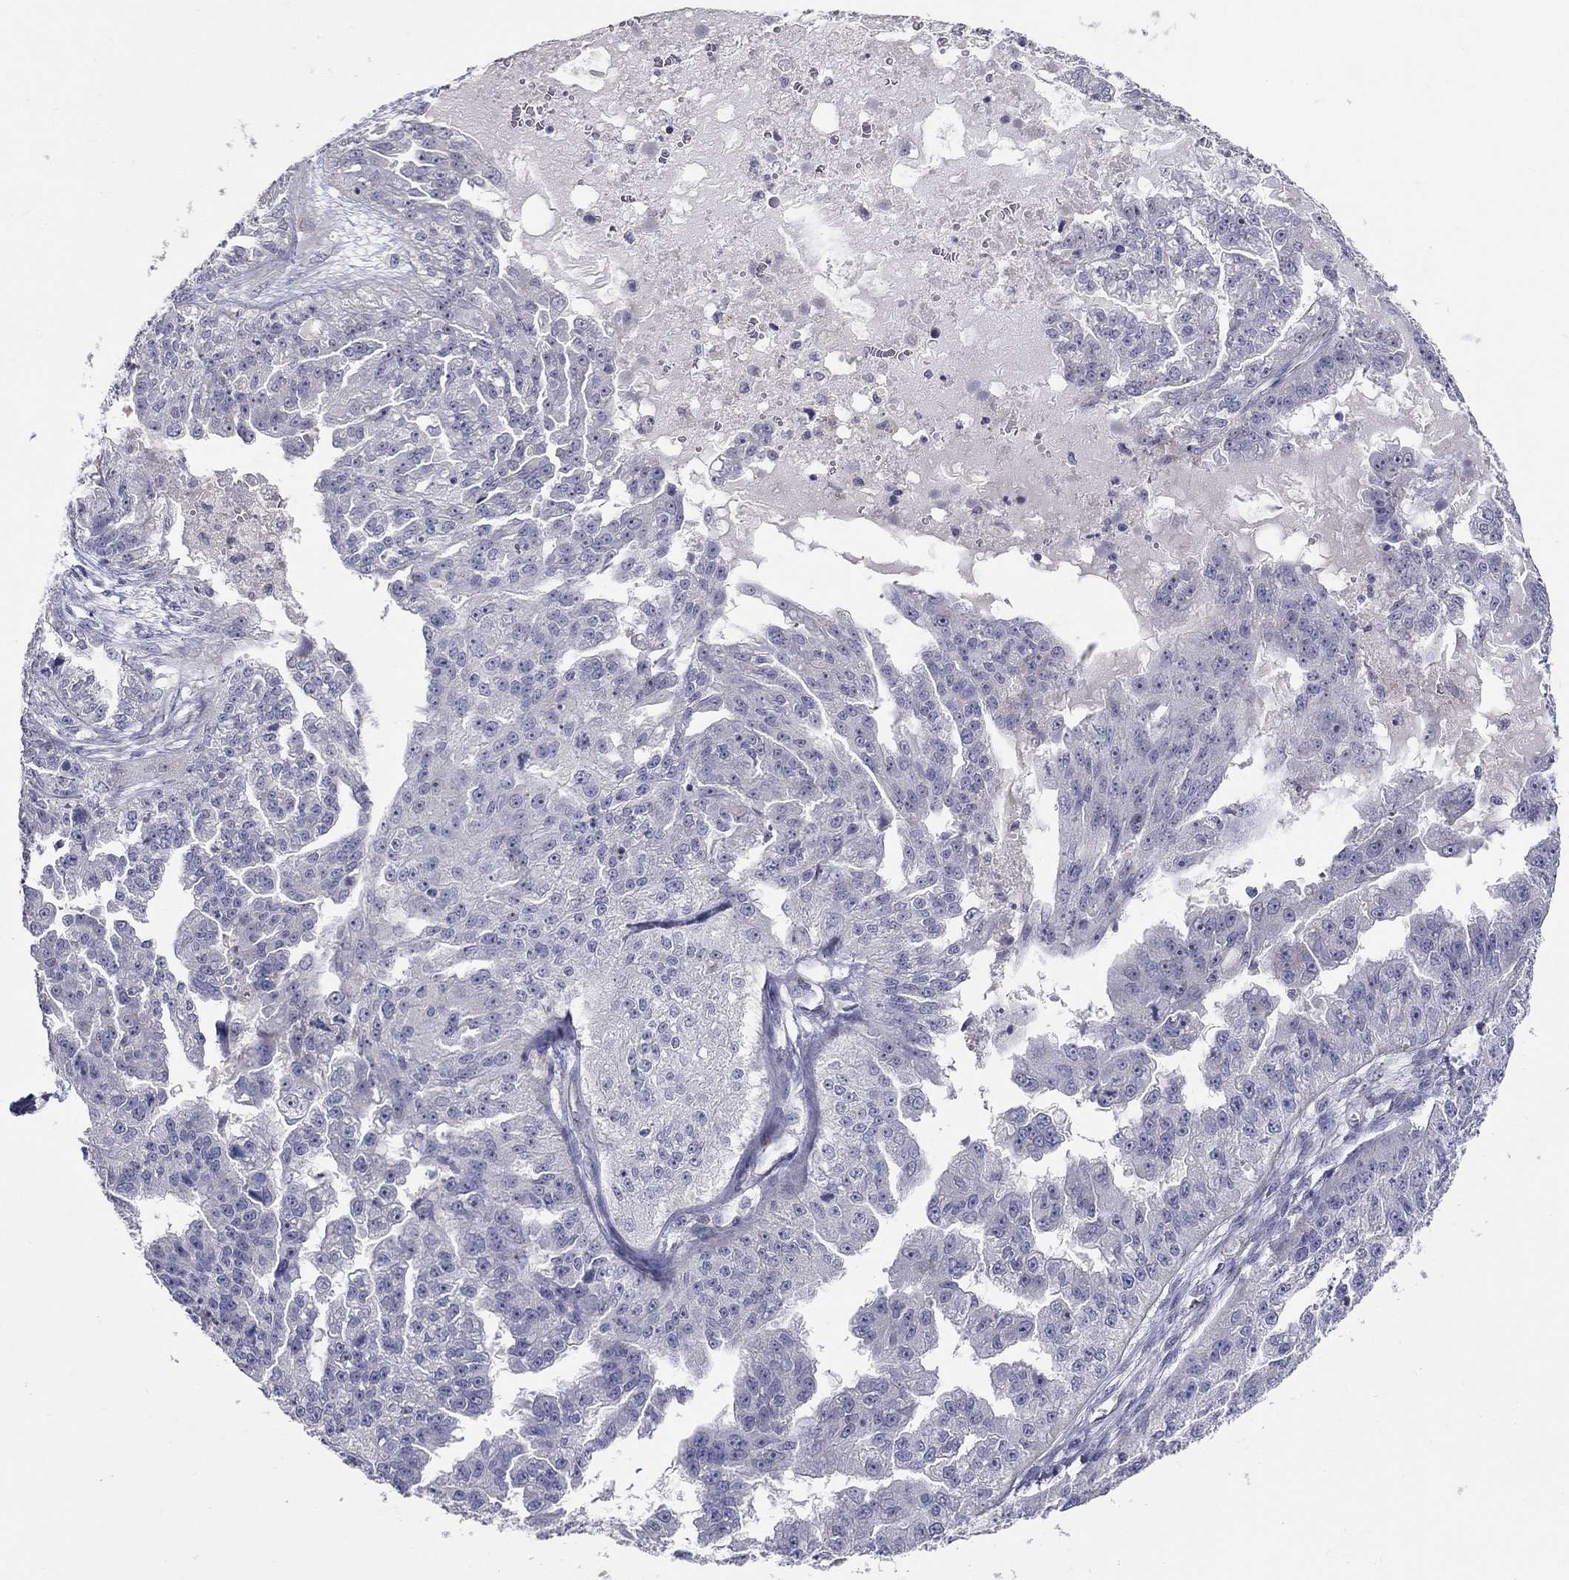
{"staining": {"intensity": "negative", "quantity": "none", "location": "none"}, "tissue": "ovarian cancer", "cell_type": "Tumor cells", "image_type": "cancer", "snomed": [{"axis": "morphology", "description": "Cystadenocarcinoma, serous, NOS"}, {"axis": "topography", "description": "Ovary"}], "caption": "This is a histopathology image of immunohistochemistry (IHC) staining of serous cystadenocarcinoma (ovarian), which shows no staining in tumor cells. Nuclei are stained in blue.", "gene": "HMX2", "patient": {"sex": "female", "age": 58}}